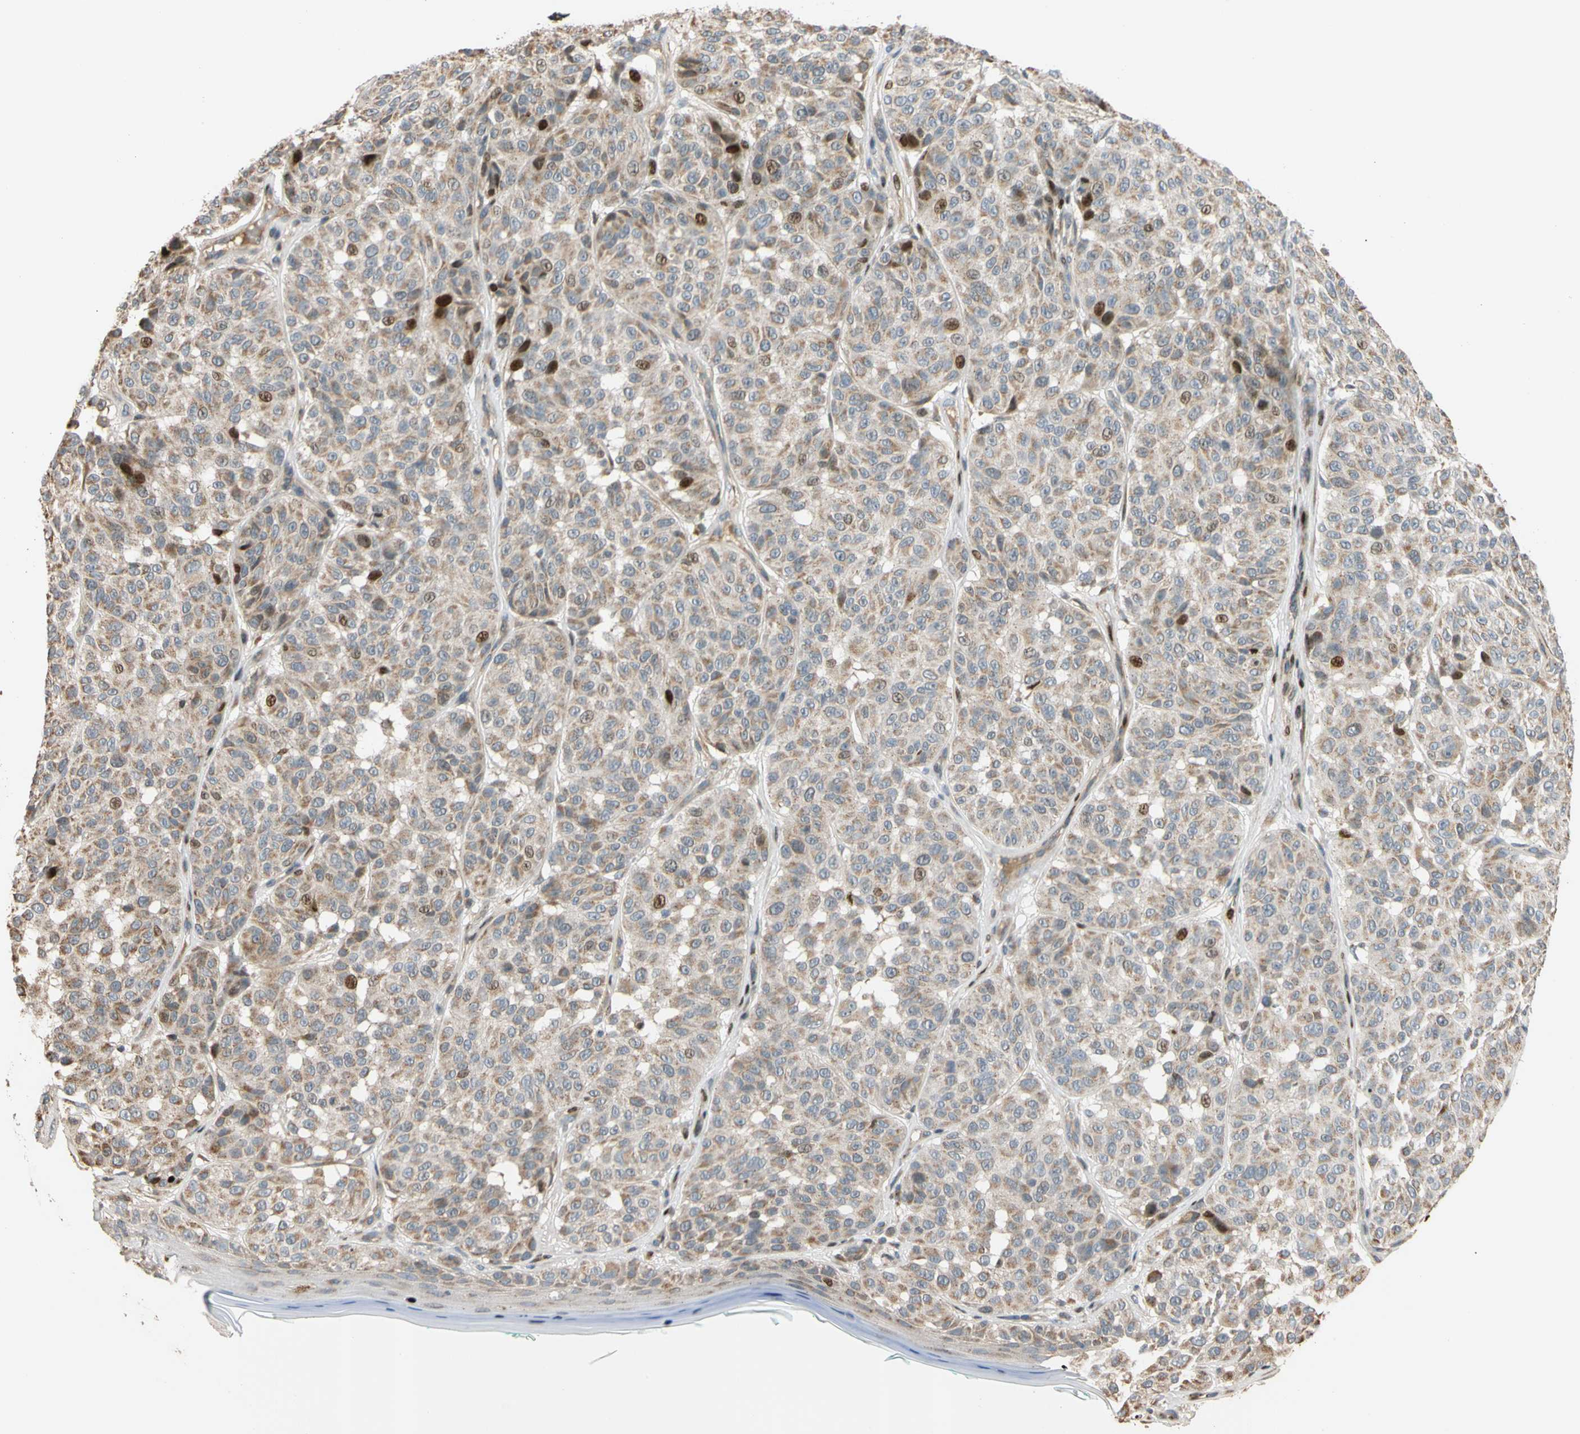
{"staining": {"intensity": "strong", "quantity": "<25%", "location": "nuclear"}, "tissue": "melanoma", "cell_type": "Tumor cells", "image_type": "cancer", "snomed": [{"axis": "morphology", "description": "Malignant melanoma, NOS"}, {"axis": "topography", "description": "Skin"}], "caption": "Human melanoma stained with a brown dye exhibits strong nuclear positive expression in about <25% of tumor cells.", "gene": "IP6K2", "patient": {"sex": "female", "age": 46}}